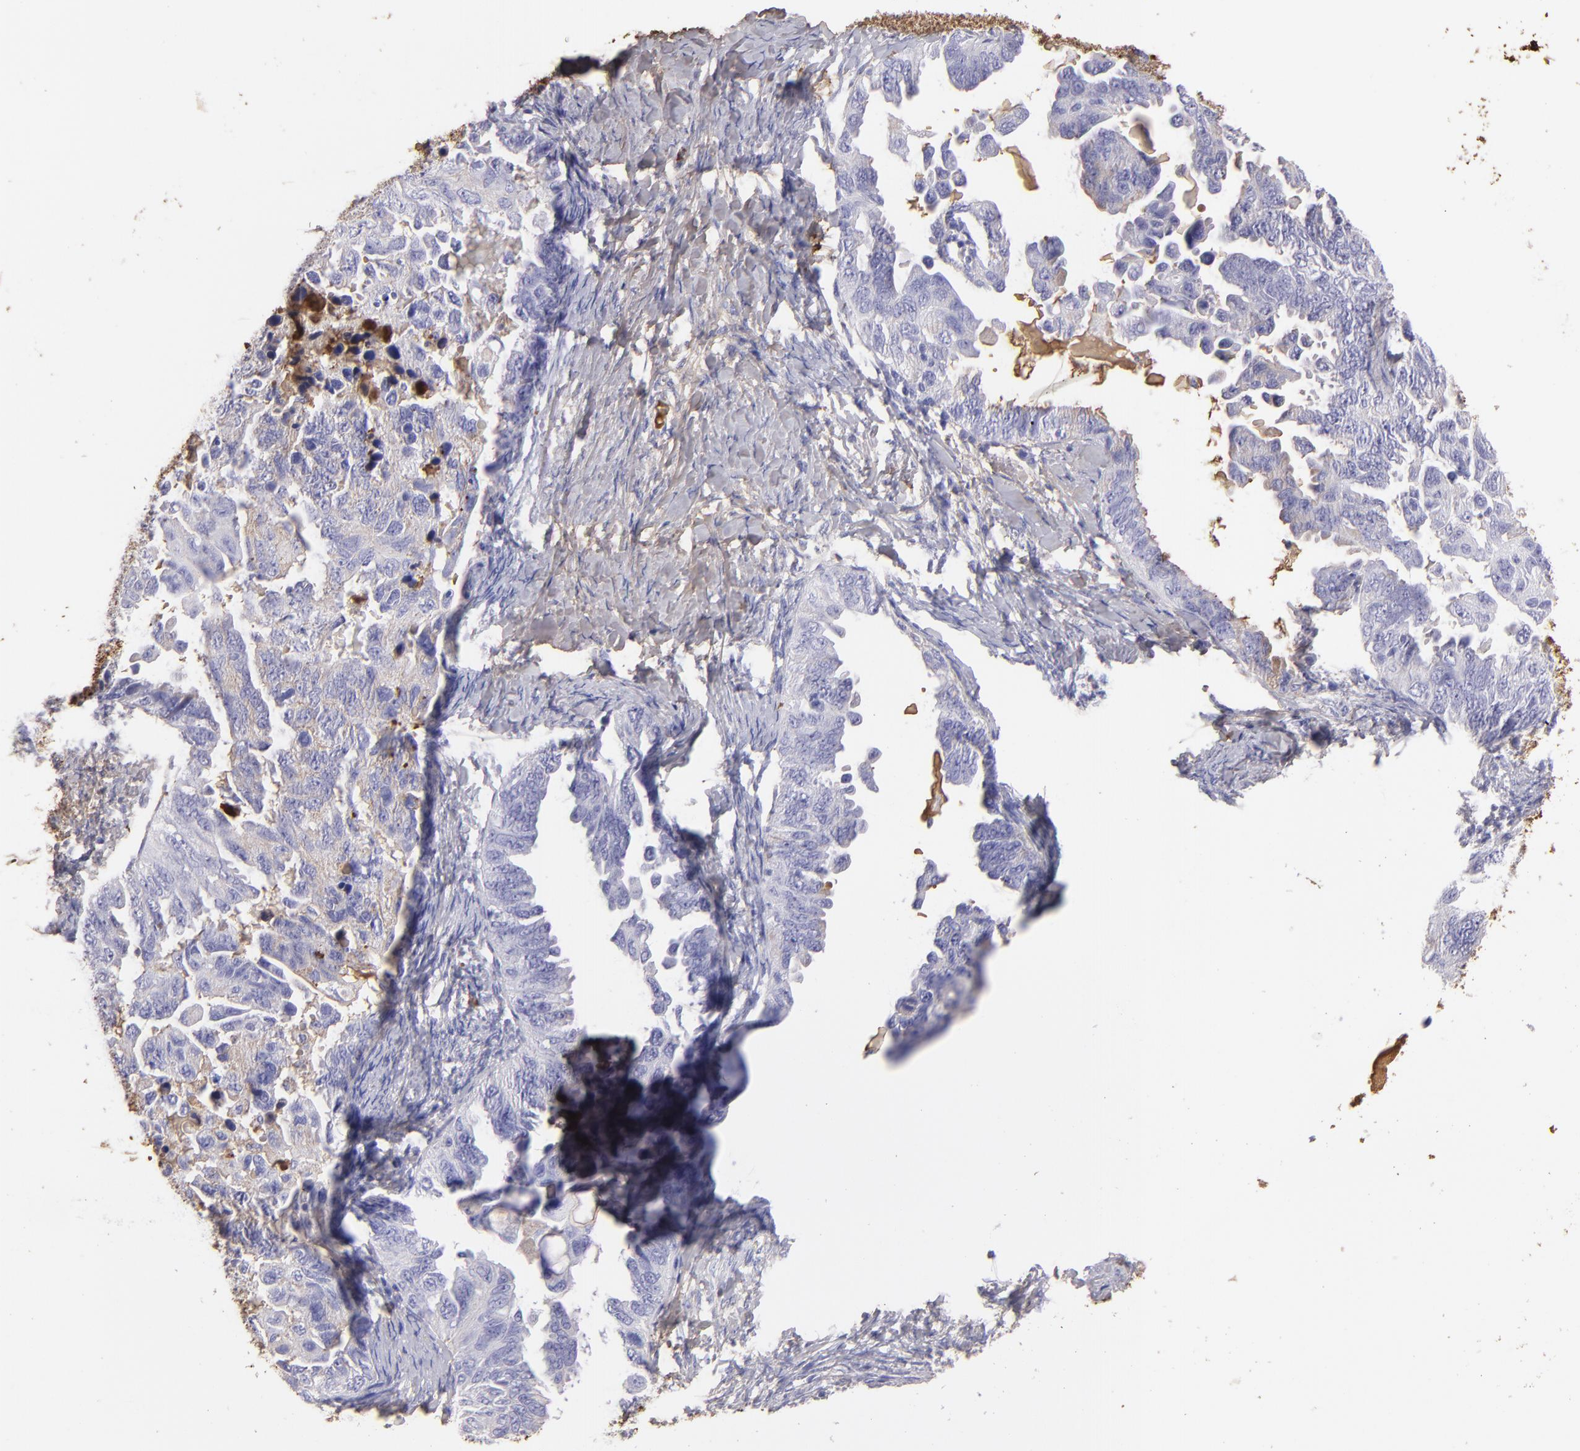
{"staining": {"intensity": "moderate", "quantity": "25%-75%", "location": "cytoplasmic/membranous"}, "tissue": "ovarian cancer", "cell_type": "Tumor cells", "image_type": "cancer", "snomed": [{"axis": "morphology", "description": "Cystadenocarcinoma, serous, NOS"}, {"axis": "topography", "description": "Ovary"}], "caption": "An image of human ovarian serous cystadenocarcinoma stained for a protein shows moderate cytoplasmic/membranous brown staining in tumor cells.", "gene": "FGB", "patient": {"sex": "female", "age": 82}}